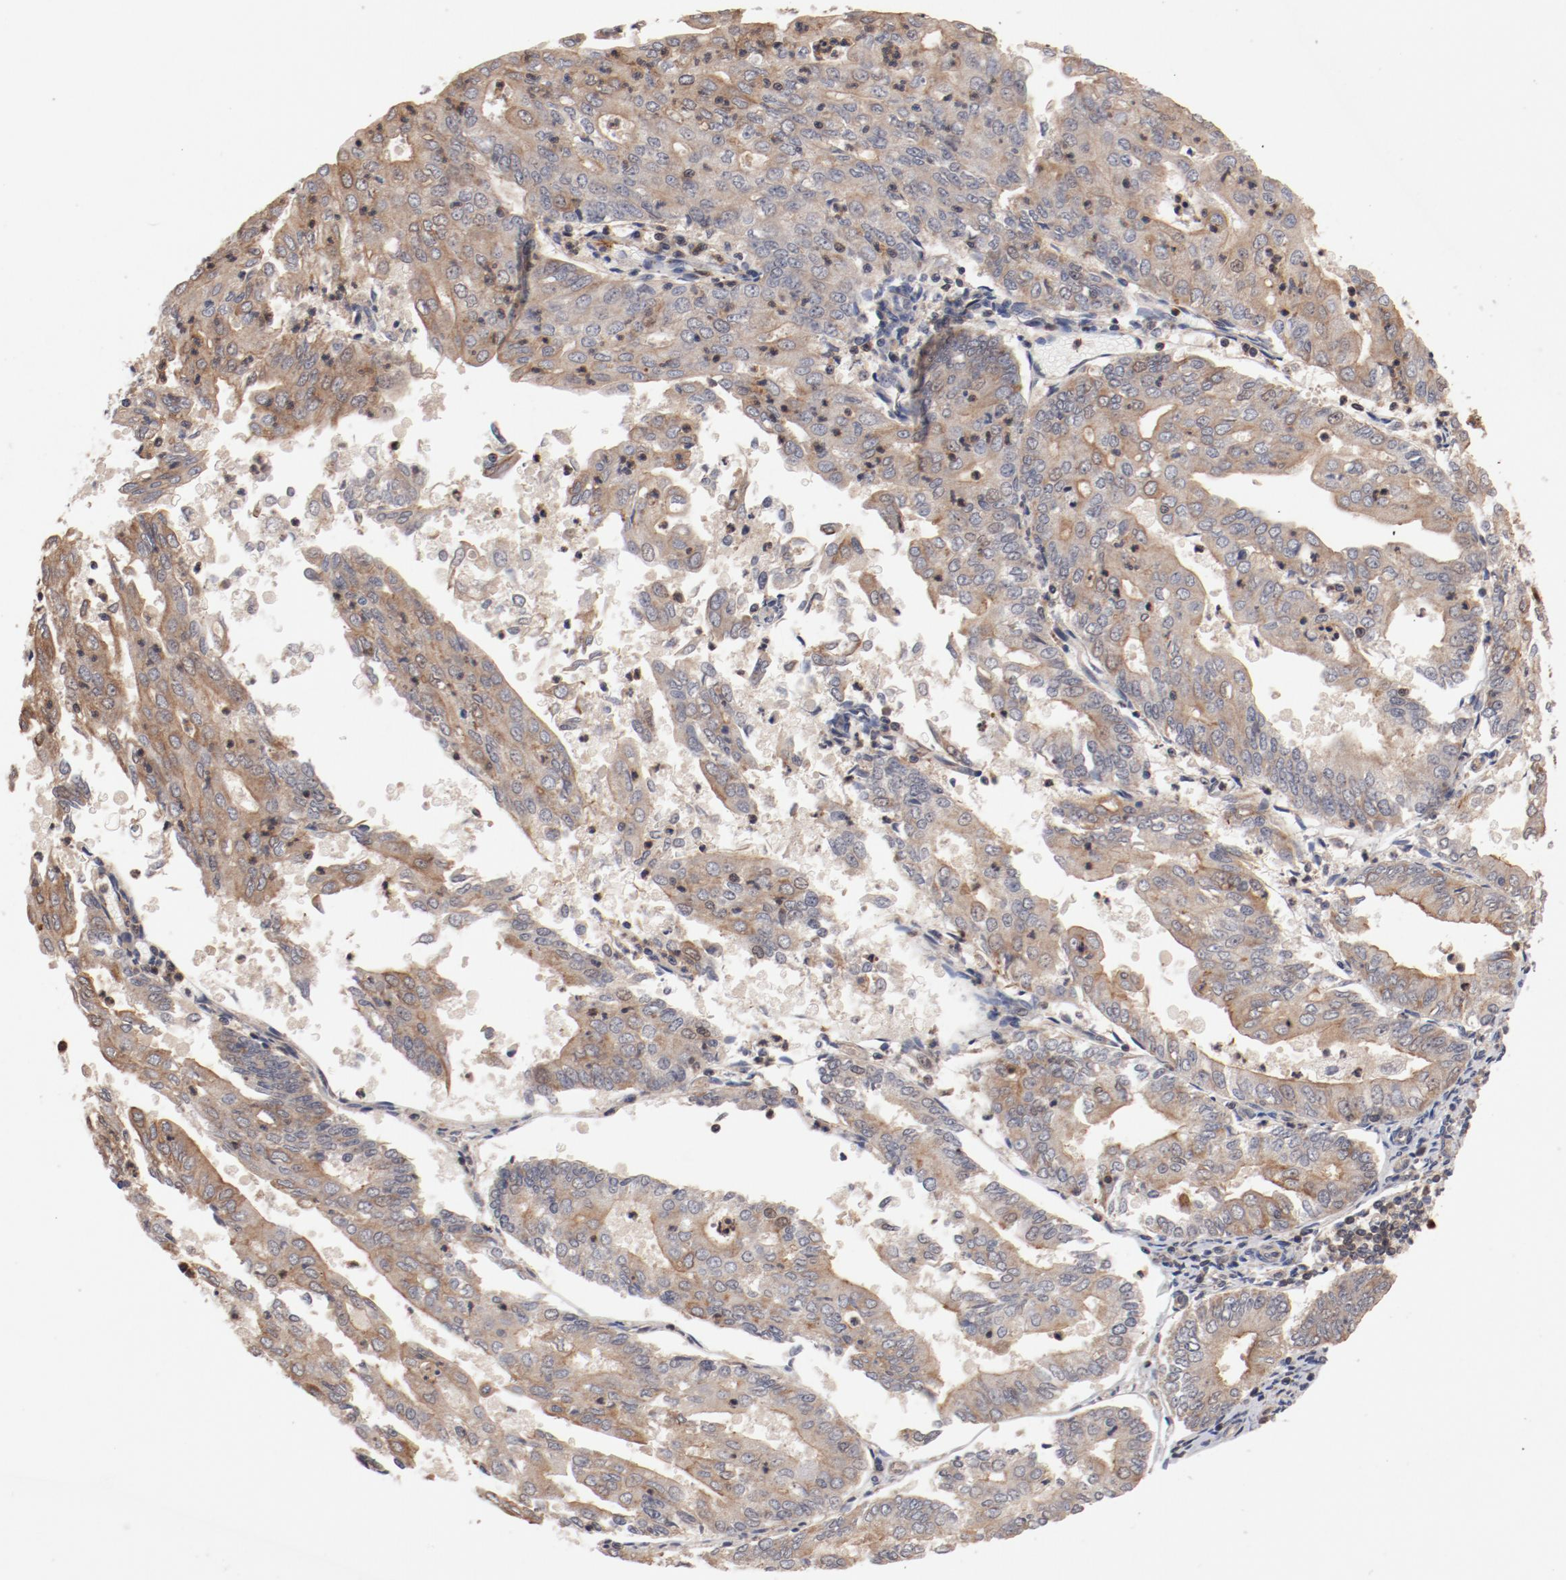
{"staining": {"intensity": "weak", "quantity": ">75%", "location": "cytoplasmic/membranous"}, "tissue": "endometrial cancer", "cell_type": "Tumor cells", "image_type": "cancer", "snomed": [{"axis": "morphology", "description": "Adenocarcinoma, NOS"}, {"axis": "topography", "description": "Endometrium"}], "caption": "Brown immunohistochemical staining in endometrial adenocarcinoma demonstrates weak cytoplasmic/membranous staining in about >75% of tumor cells. (Brightfield microscopy of DAB IHC at high magnification).", "gene": "GUF1", "patient": {"sex": "female", "age": 79}}